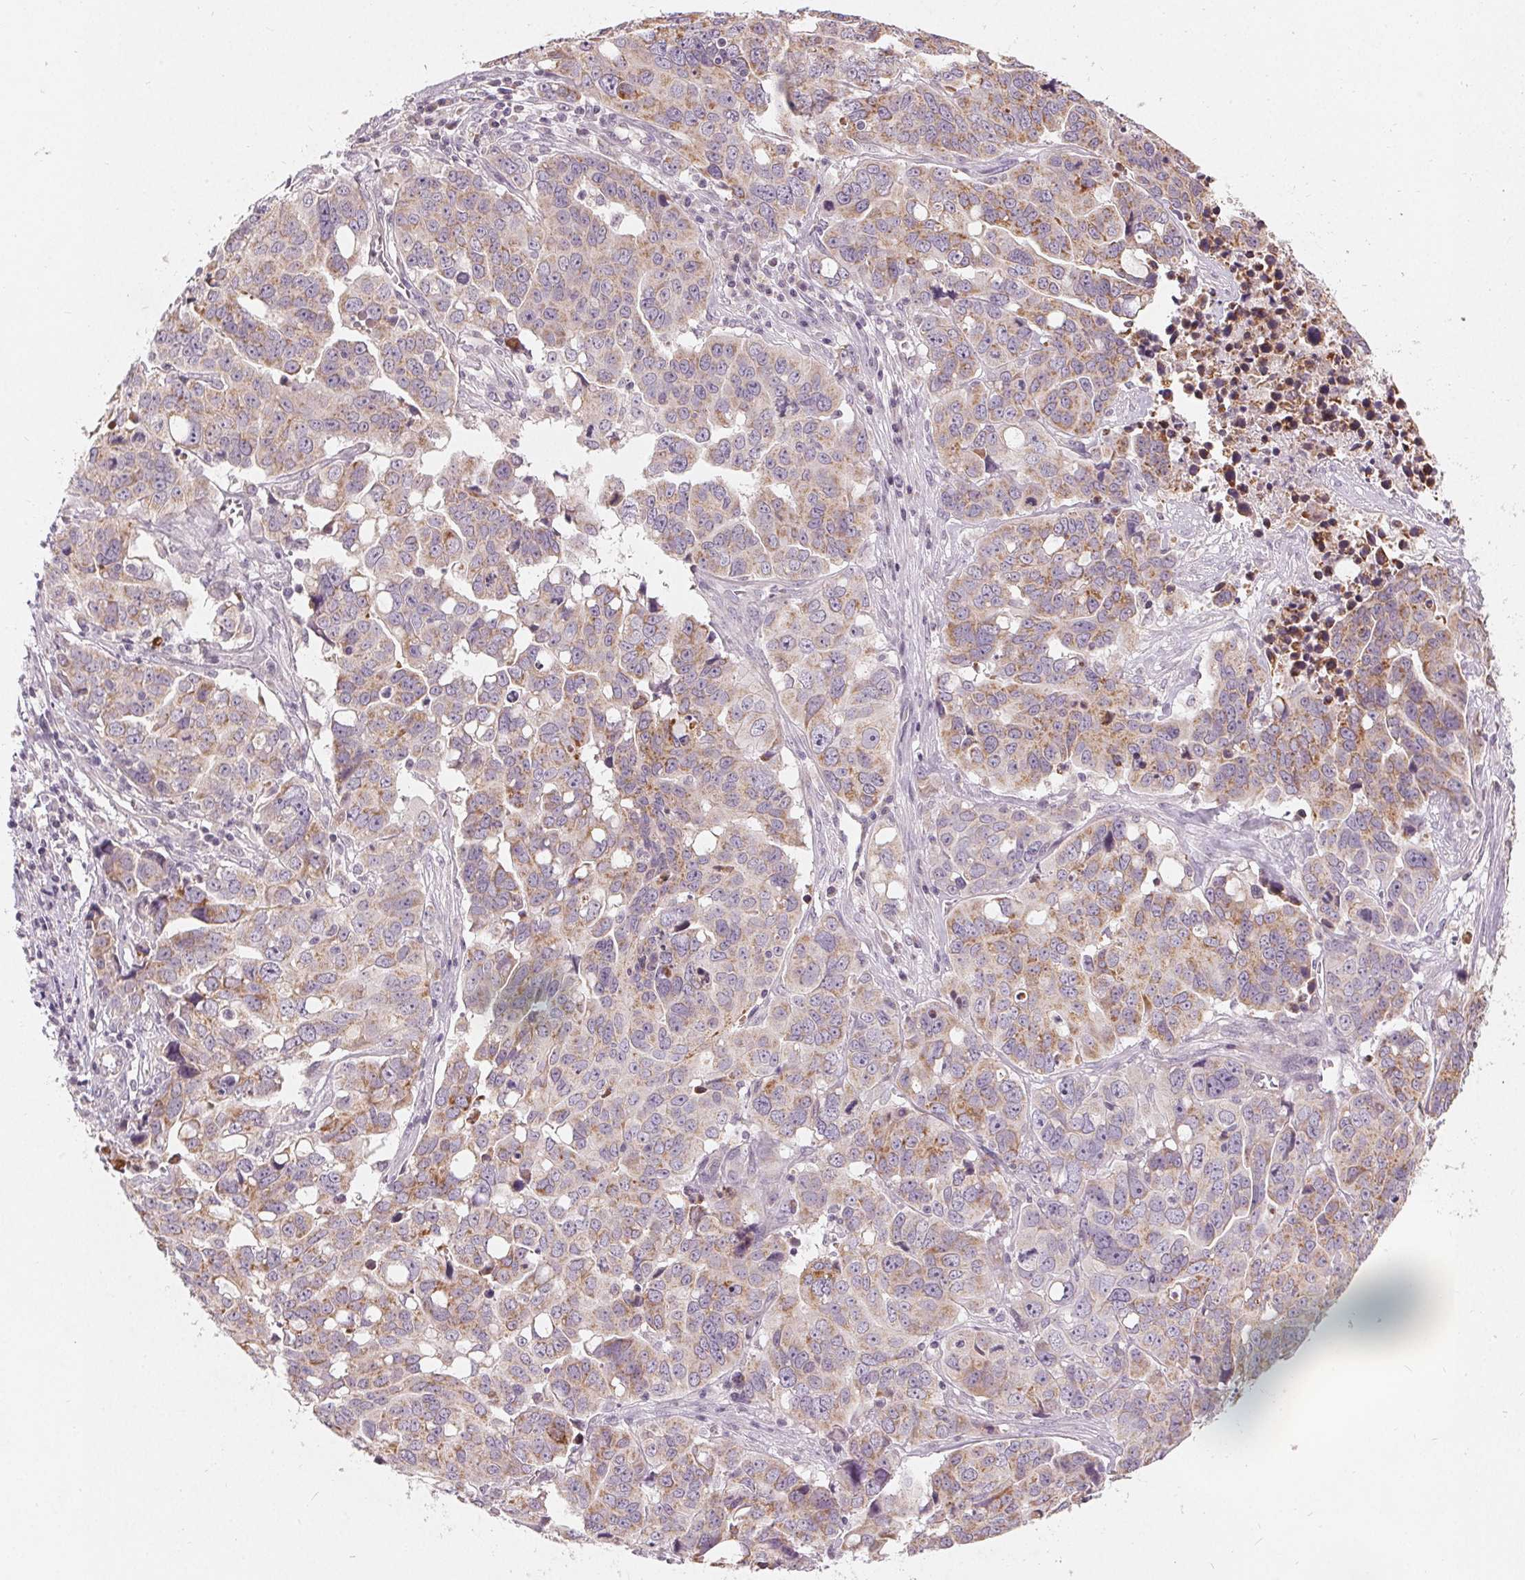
{"staining": {"intensity": "weak", "quantity": "25%-75%", "location": "cytoplasmic/membranous"}, "tissue": "ovarian cancer", "cell_type": "Tumor cells", "image_type": "cancer", "snomed": [{"axis": "morphology", "description": "Carcinoma, endometroid"}, {"axis": "topography", "description": "Ovary"}], "caption": "Weak cytoplasmic/membranous staining for a protein is seen in about 25%-75% of tumor cells of ovarian cancer using IHC.", "gene": "TRIM60", "patient": {"sex": "female", "age": 78}}